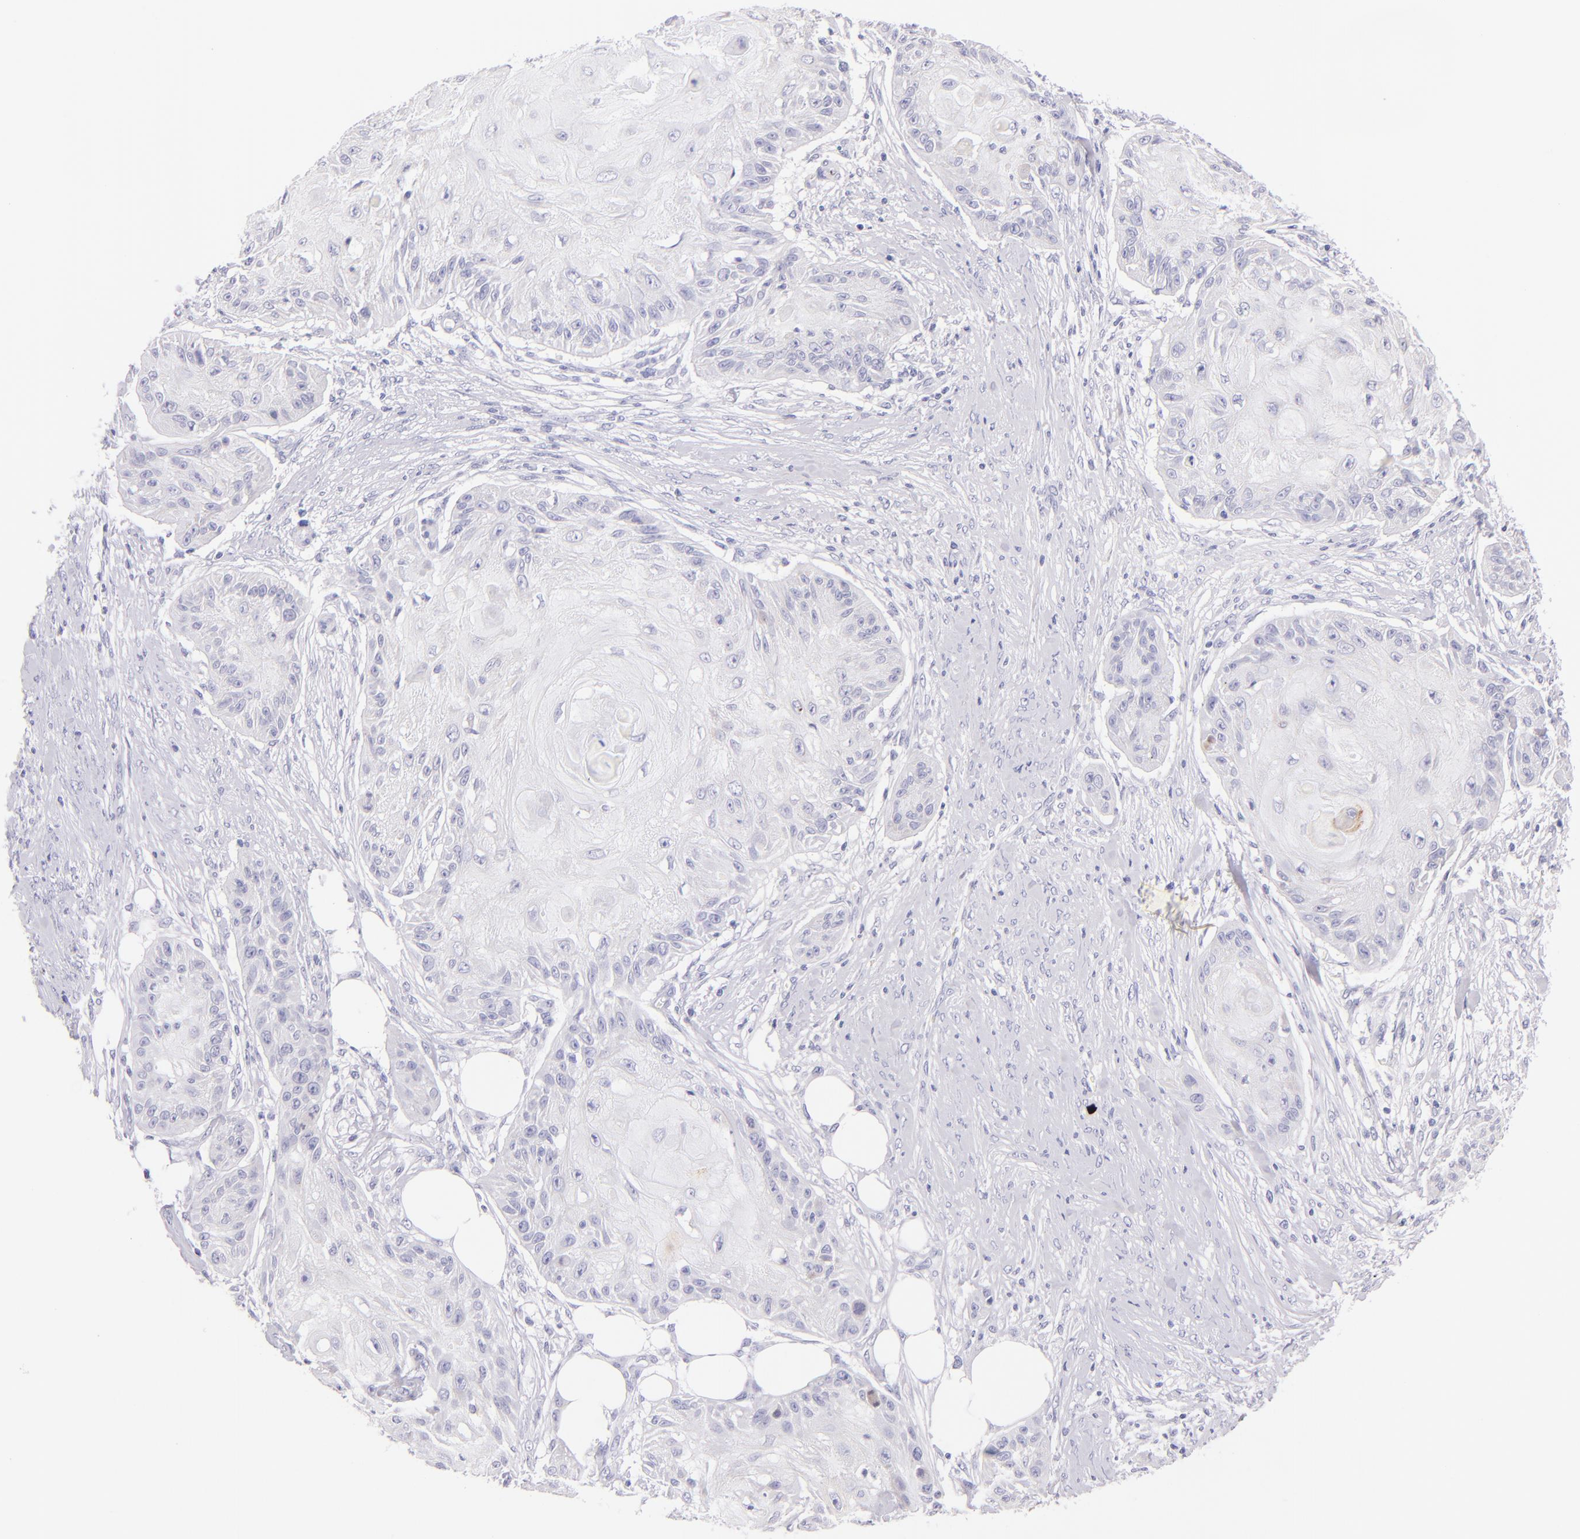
{"staining": {"intensity": "negative", "quantity": "none", "location": "none"}, "tissue": "skin cancer", "cell_type": "Tumor cells", "image_type": "cancer", "snomed": [{"axis": "morphology", "description": "Squamous cell carcinoma, NOS"}, {"axis": "topography", "description": "Skin"}], "caption": "DAB (3,3'-diaminobenzidine) immunohistochemical staining of human skin squamous cell carcinoma shows no significant expression in tumor cells.", "gene": "SDC1", "patient": {"sex": "female", "age": 88}}